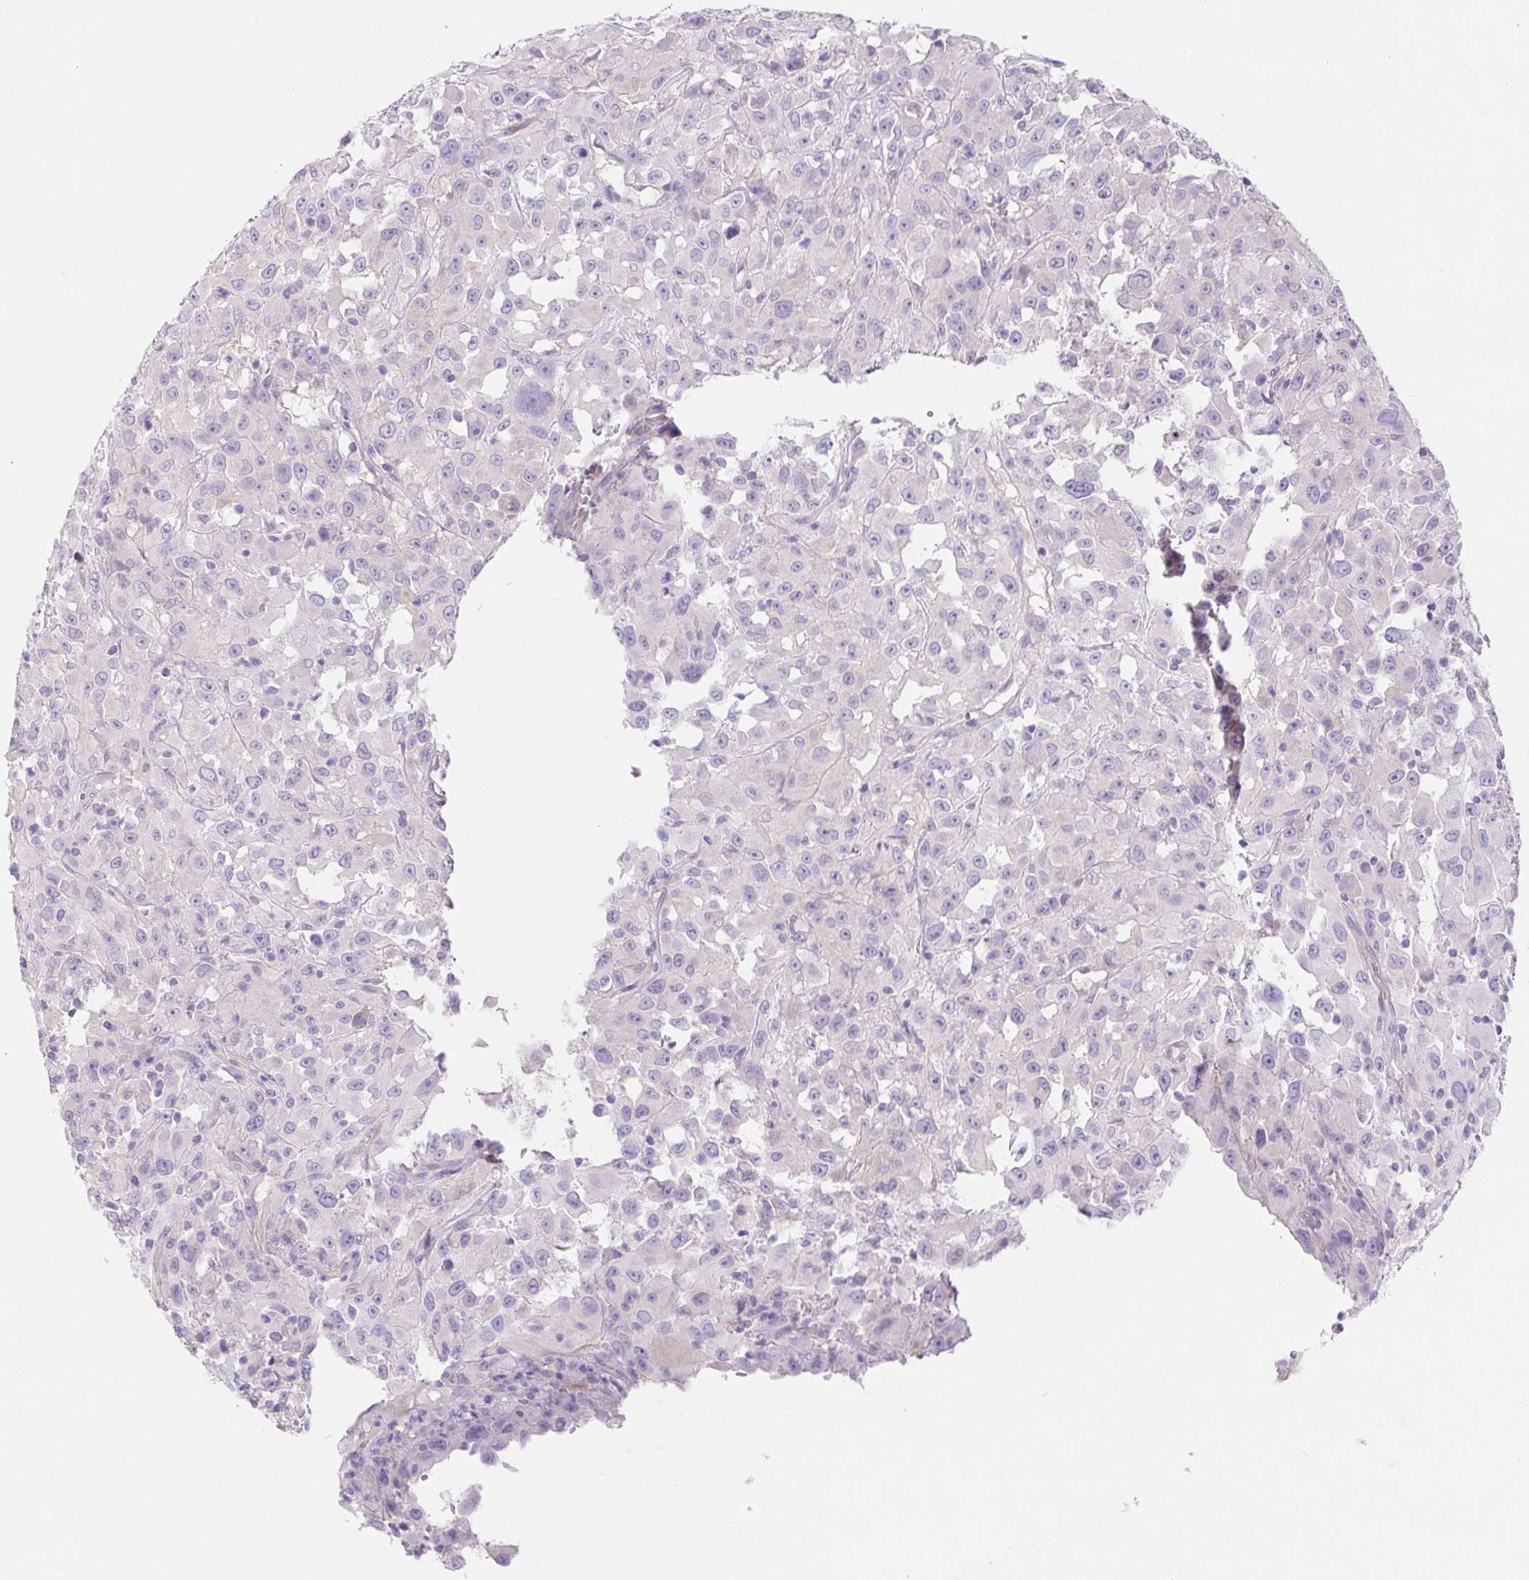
{"staining": {"intensity": "negative", "quantity": "none", "location": "none"}, "tissue": "melanoma", "cell_type": "Tumor cells", "image_type": "cancer", "snomed": [{"axis": "morphology", "description": "Malignant melanoma, Metastatic site"}, {"axis": "topography", "description": "Soft tissue"}], "caption": "The histopathology image exhibits no staining of tumor cells in malignant melanoma (metastatic site).", "gene": "PNLIP", "patient": {"sex": "male", "age": 50}}